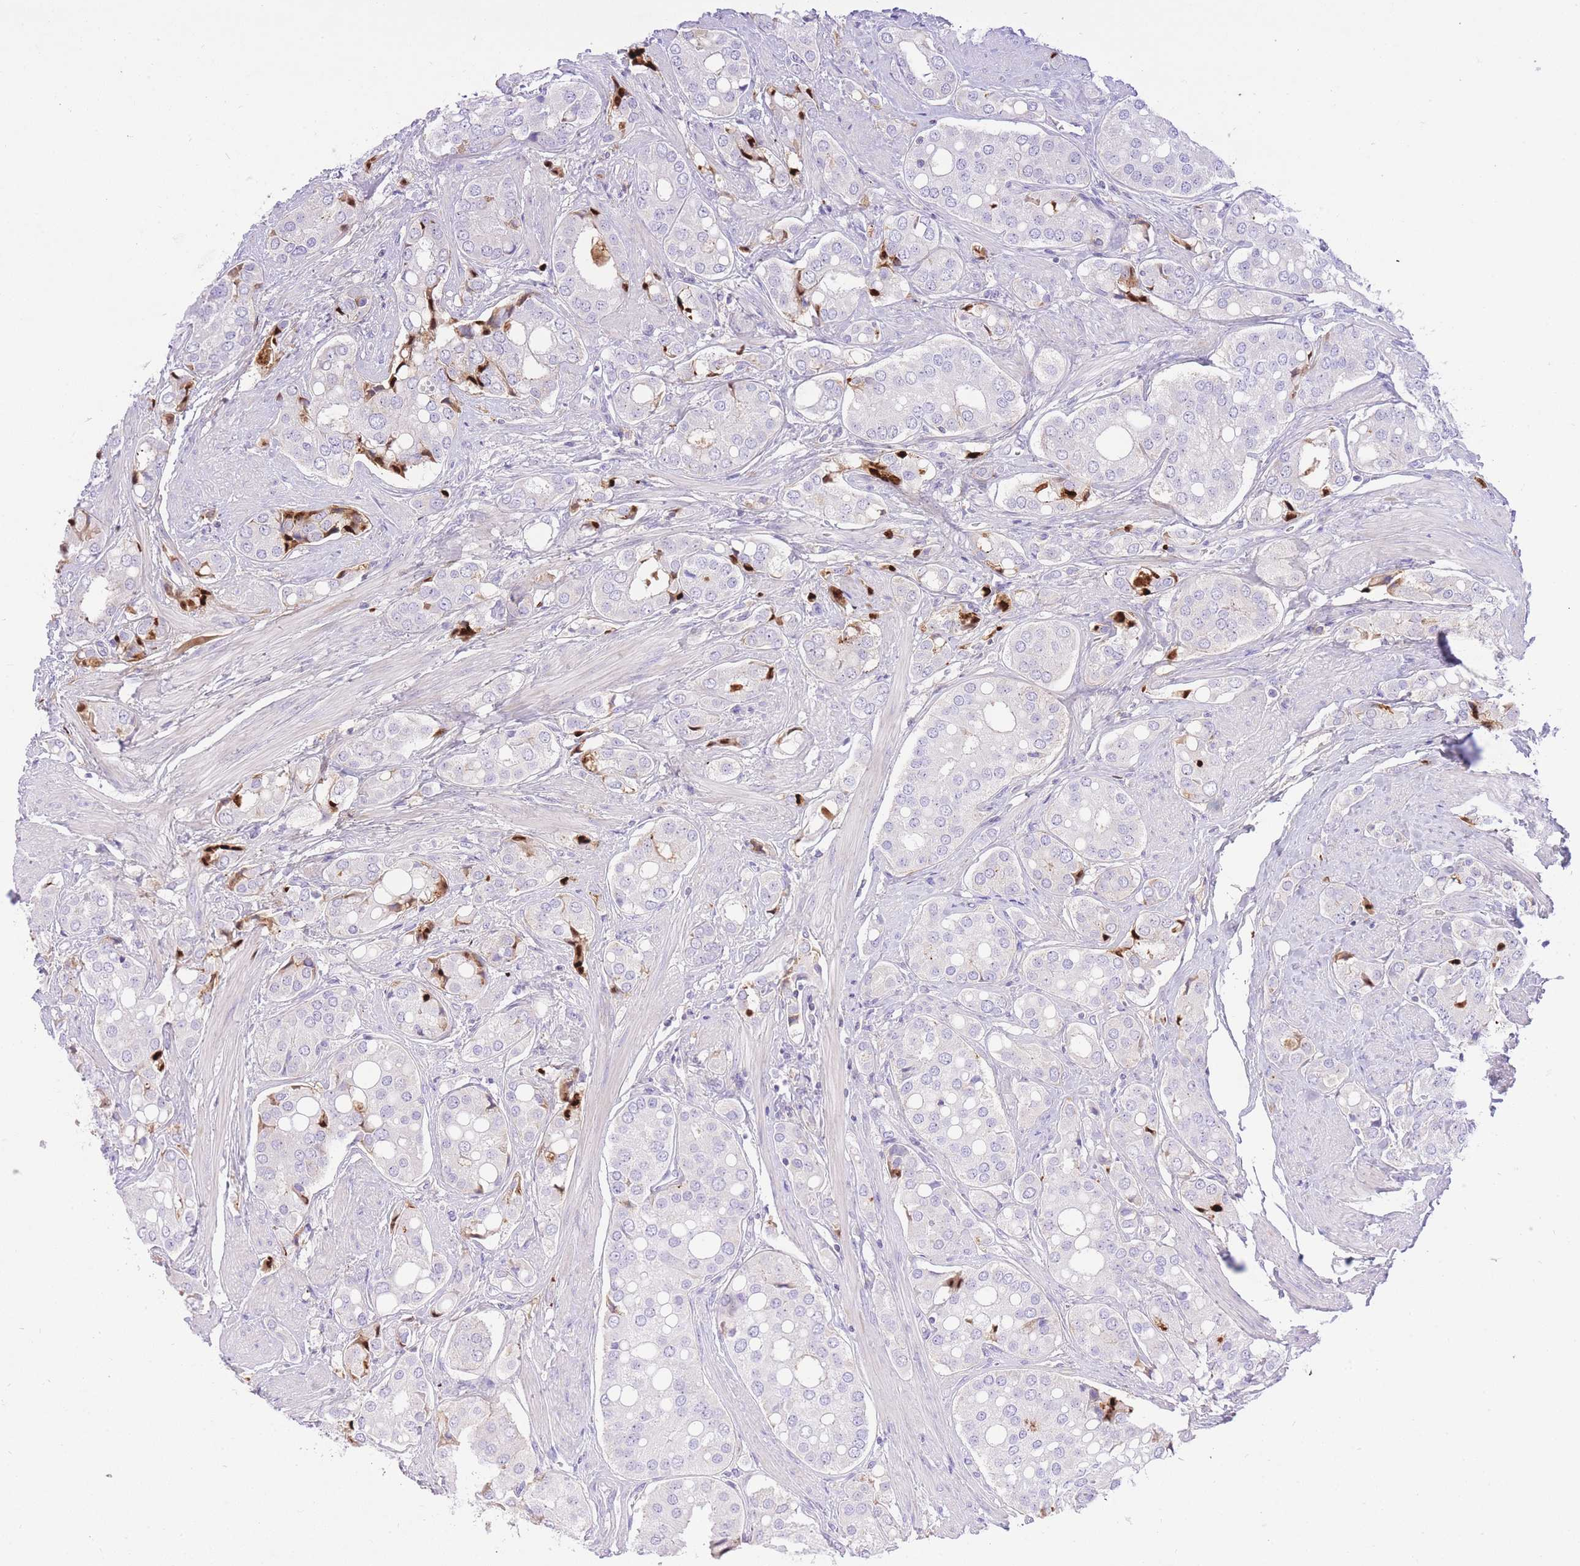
{"staining": {"intensity": "negative", "quantity": "none", "location": "none"}, "tissue": "prostate cancer", "cell_type": "Tumor cells", "image_type": "cancer", "snomed": [{"axis": "morphology", "description": "Adenocarcinoma, High grade"}, {"axis": "topography", "description": "Prostate"}], "caption": "Immunohistochemical staining of human prostate cancer (high-grade adenocarcinoma) demonstrates no significant staining in tumor cells. Brightfield microscopy of immunohistochemistry stained with DAB (3,3'-diaminobenzidine) (brown) and hematoxylin (blue), captured at high magnification.", "gene": "HRG", "patient": {"sex": "male", "age": 71}}